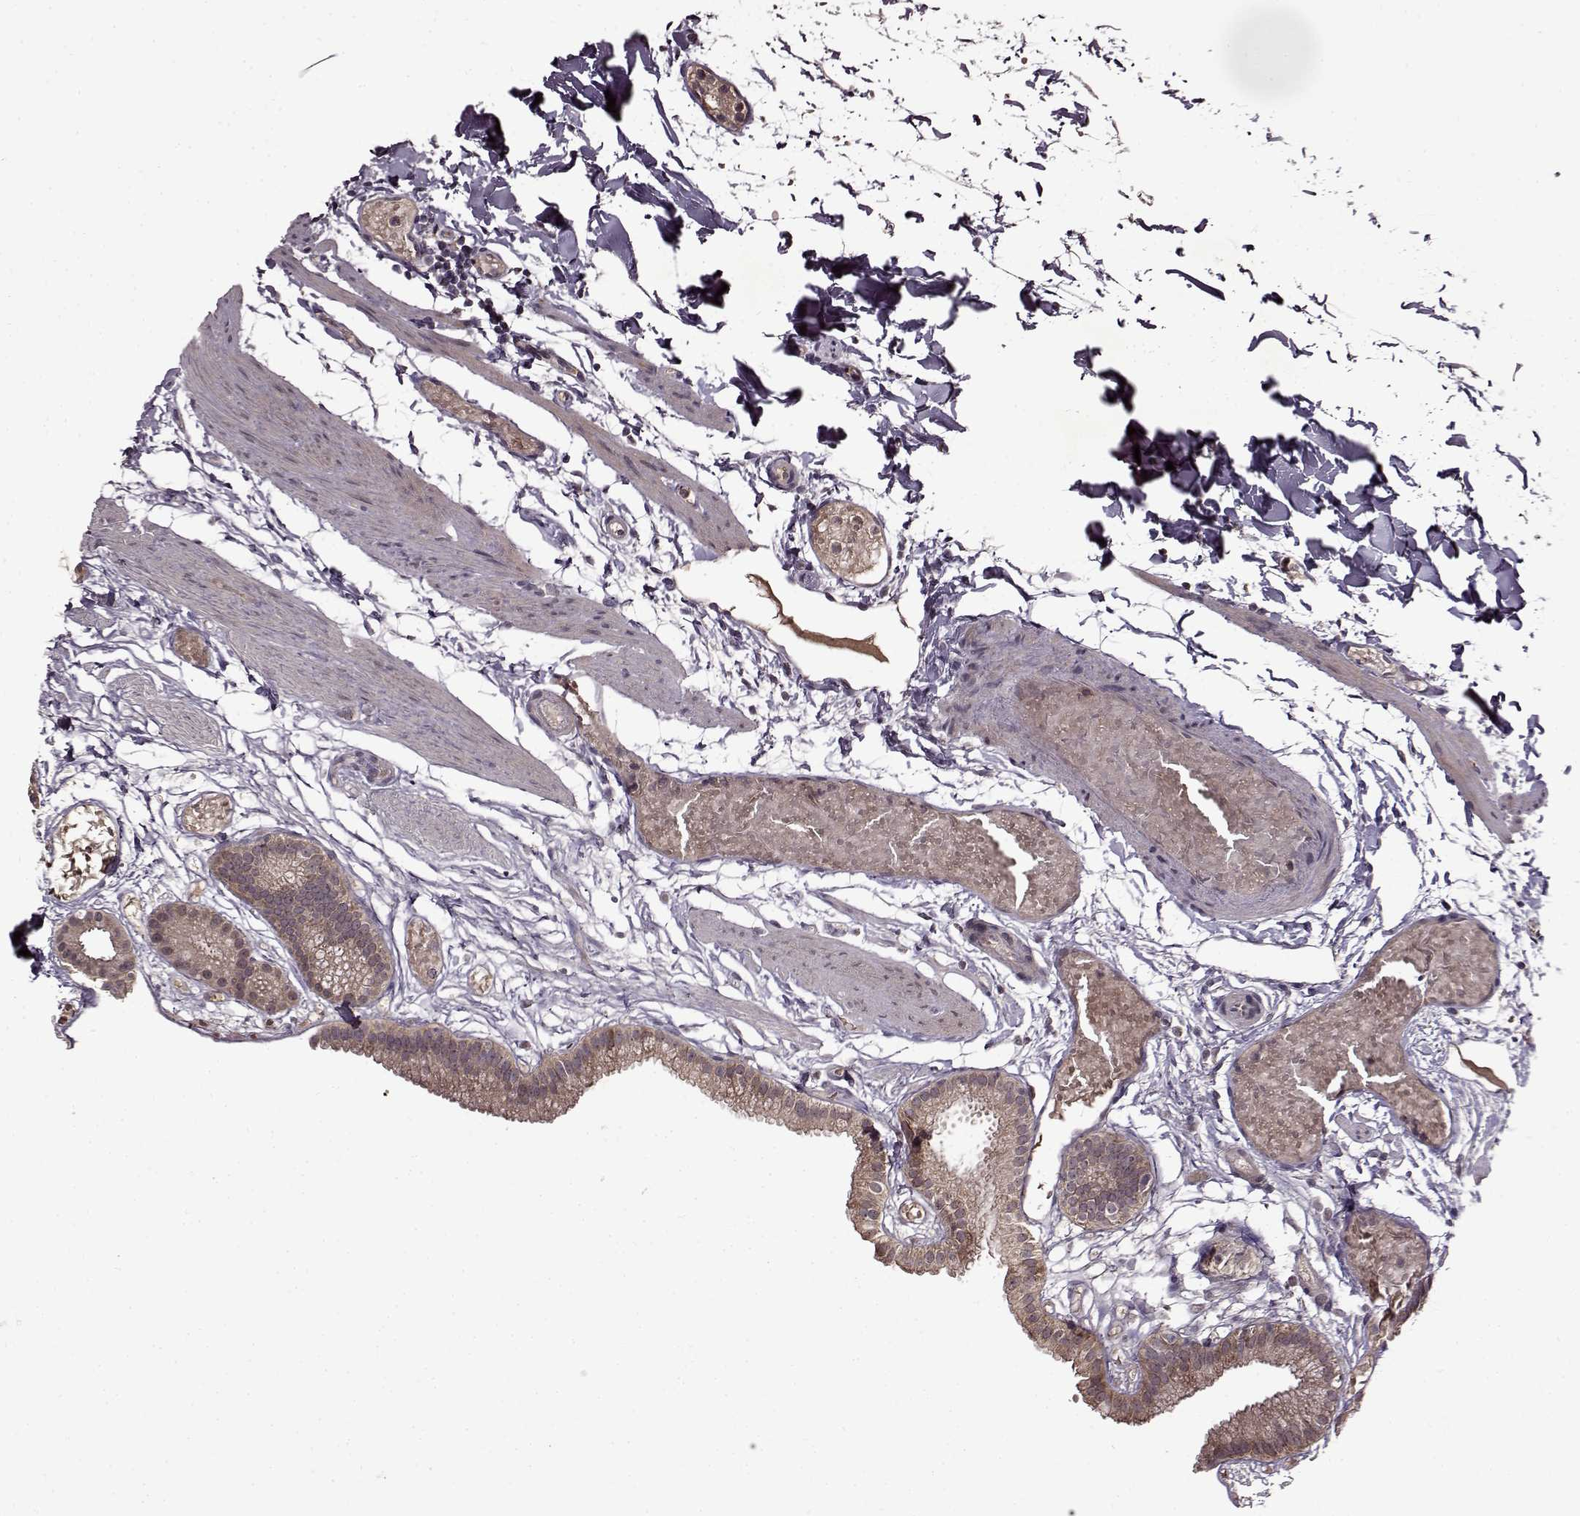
{"staining": {"intensity": "moderate", "quantity": ">75%", "location": "cytoplasmic/membranous"}, "tissue": "gallbladder", "cell_type": "Glandular cells", "image_type": "normal", "snomed": [{"axis": "morphology", "description": "Normal tissue, NOS"}, {"axis": "topography", "description": "Gallbladder"}], "caption": "Protein staining displays moderate cytoplasmic/membranous positivity in approximately >75% of glandular cells in normal gallbladder.", "gene": "MAIP1", "patient": {"sex": "female", "age": 45}}